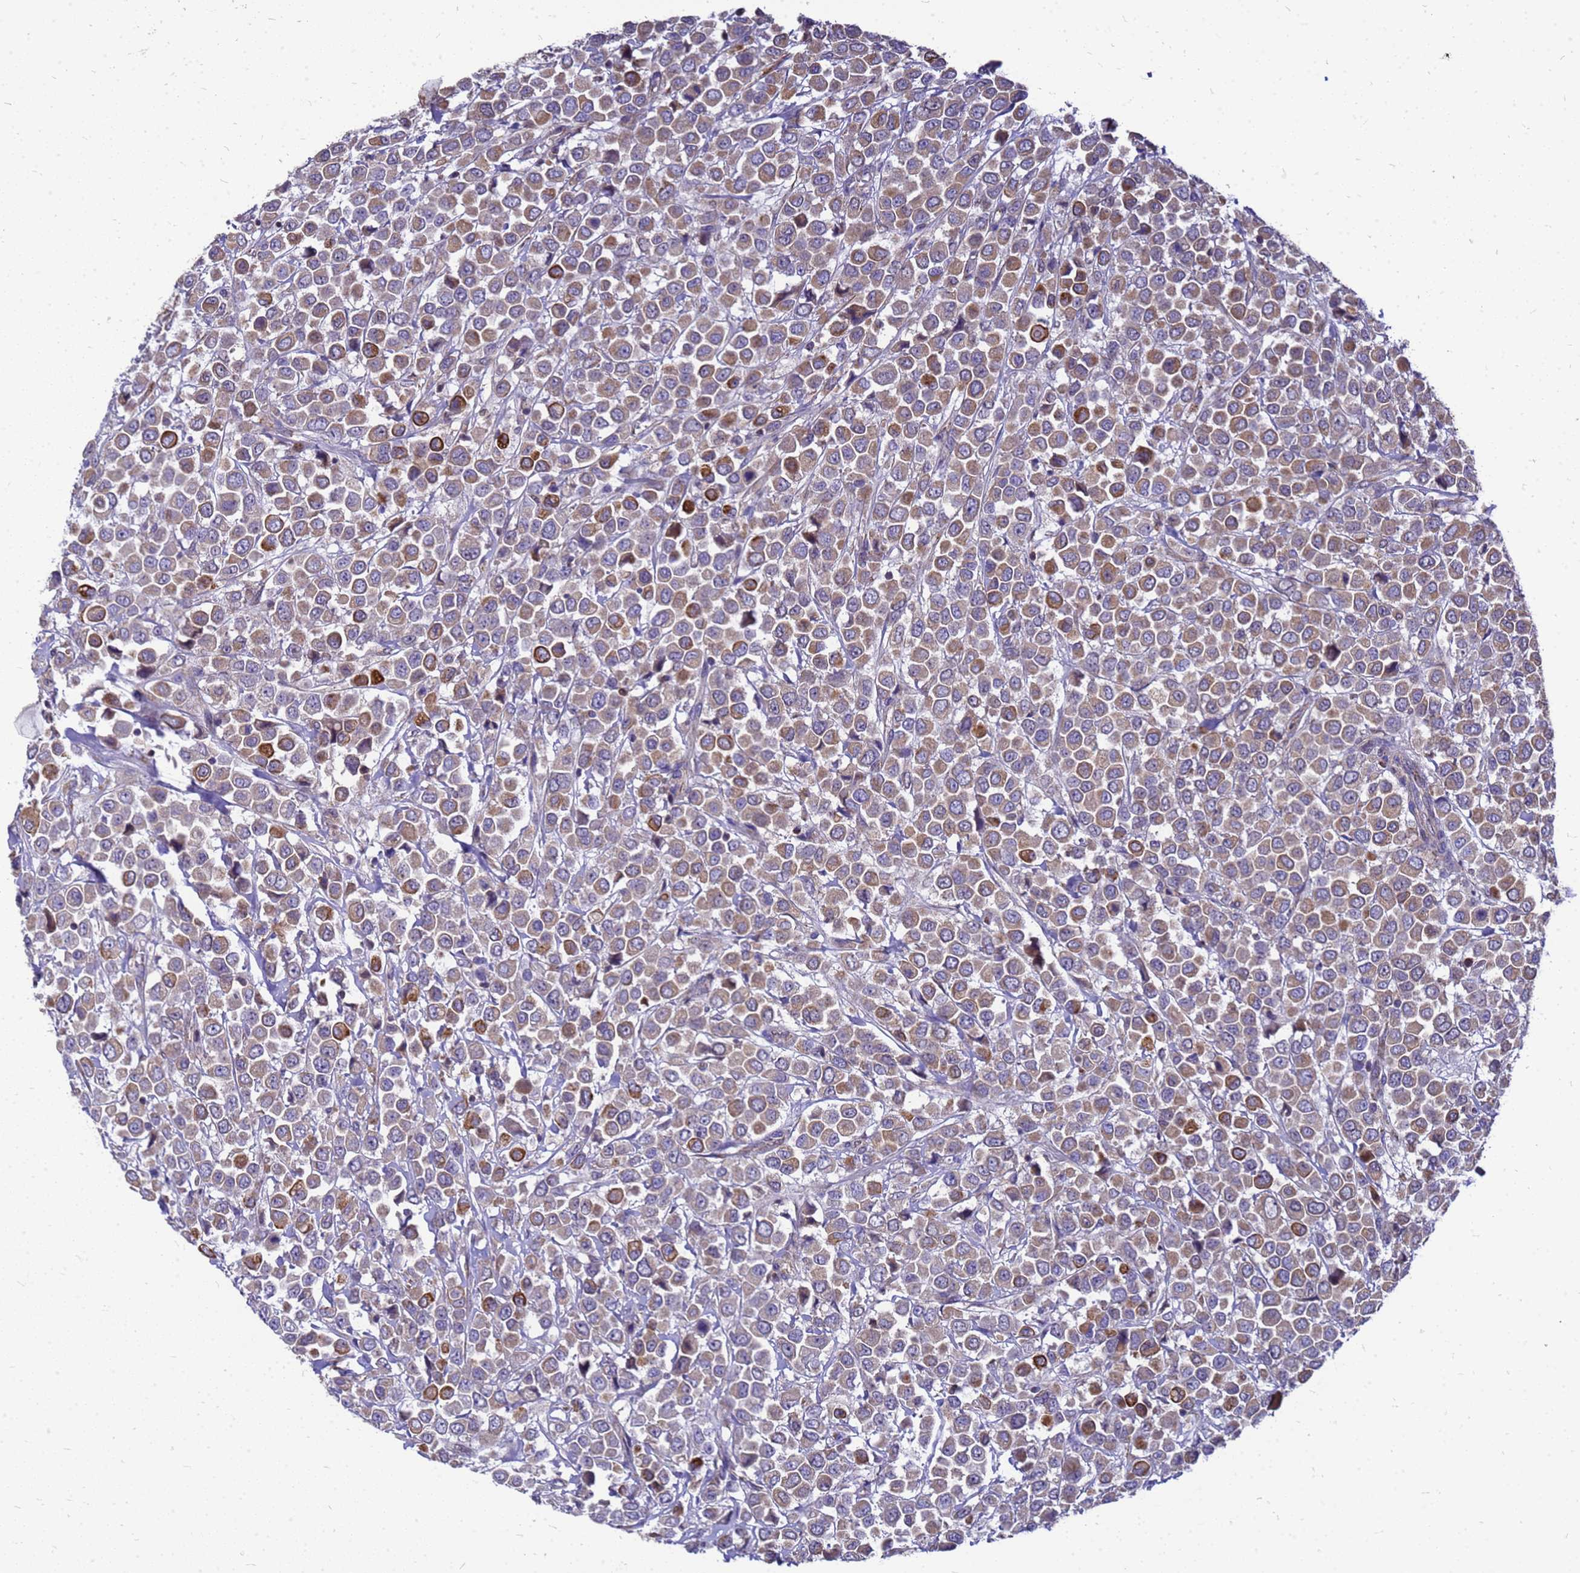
{"staining": {"intensity": "moderate", "quantity": "25%-75%", "location": "cytoplasmic/membranous"}, "tissue": "breast cancer", "cell_type": "Tumor cells", "image_type": "cancer", "snomed": [{"axis": "morphology", "description": "Duct carcinoma"}, {"axis": "topography", "description": "Breast"}], "caption": "DAB (3,3'-diaminobenzidine) immunohistochemical staining of human breast invasive ductal carcinoma displays moderate cytoplasmic/membranous protein expression in approximately 25%-75% of tumor cells.", "gene": "CMC4", "patient": {"sex": "female", "age": 61}}